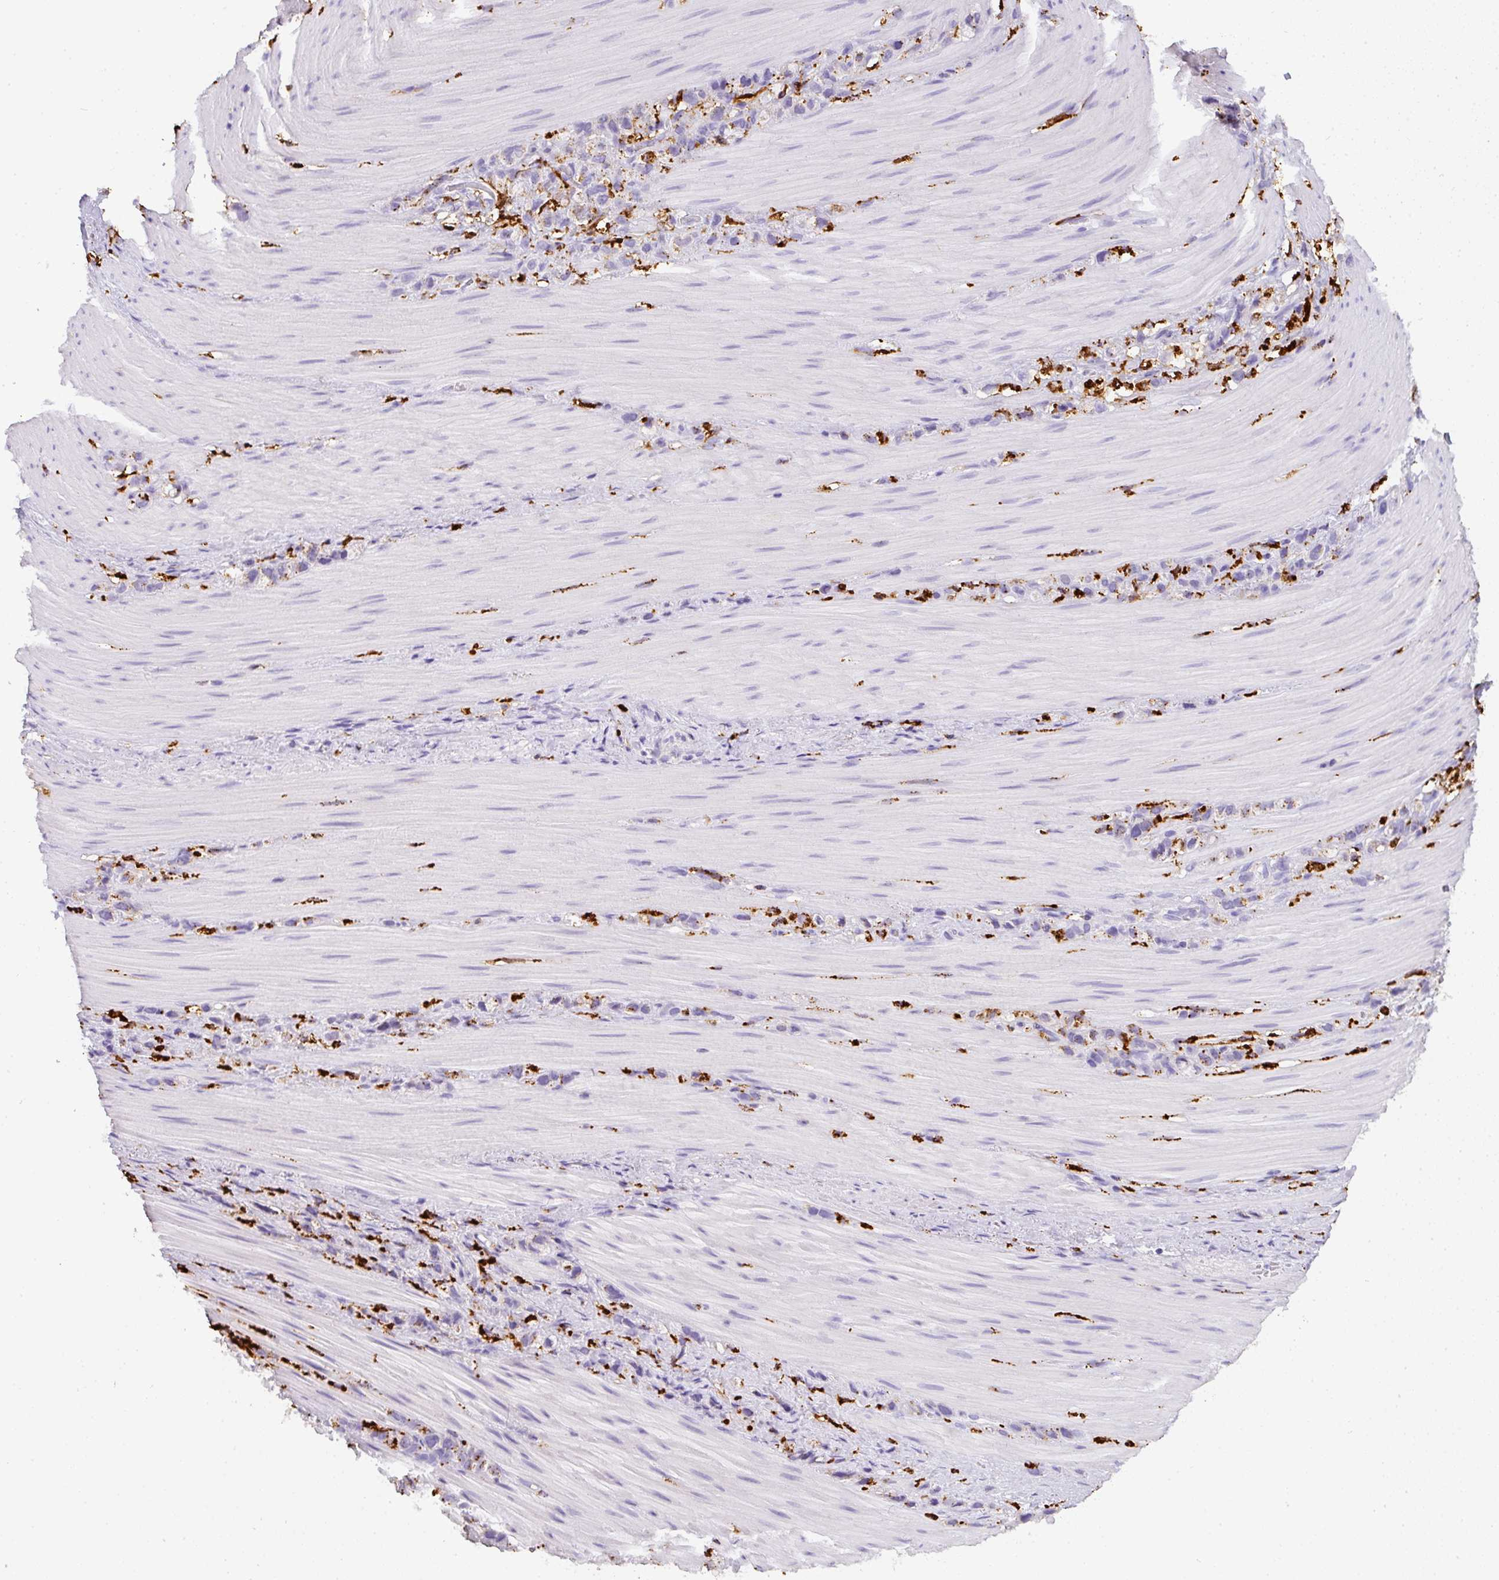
{"staining": {"intensity": "negative", "quantity": "none", "location": "none"}, "tissue": "stomach cancer", "cell_type": "Tumor cells", "image_type": "cancer", "snomed": [{"axis": "morphology", "description": "Adenocarcinoma, NOS"}, {"axis": "topography", "description": "Stomach"}], "caption": "IHC photomicrograph of adenocarcinoma (stomach) stained for a protein (brown), which displays no expression in tumor cells. Brightfield microscopy of immunohistochemistry stained with DAB (3,3'-diaminobenzidine) (brown) and hematoxylin (blue), captured at high magnification.", "gene": "MMACHC", "patient": {"sex": "female", "age": 65}}